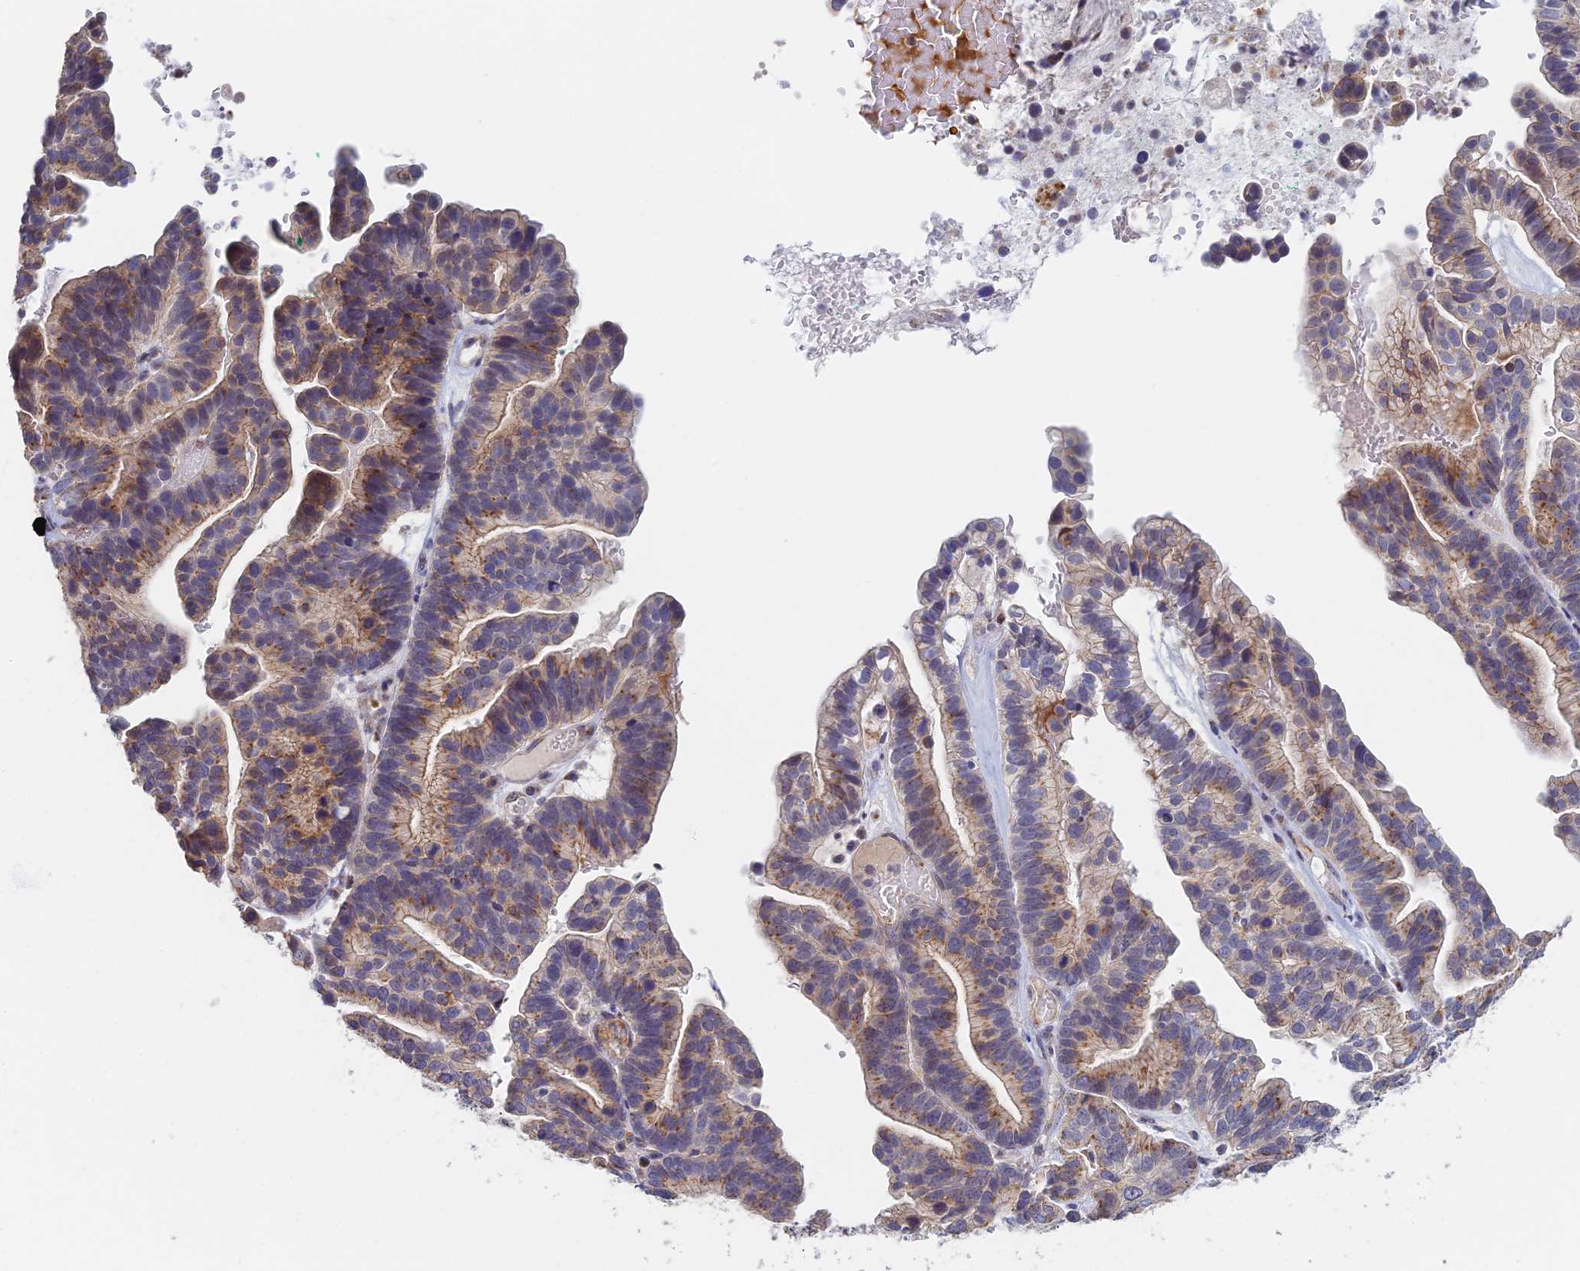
{"staining": {"intensity": "moderate", "quantity": "<25%", "location": "cytoplasmic/membranous"}, "tissue": "ovarian cancer", "cell_type": "Tumor cells", "image_type": "cancer", "snomed": [{"axis": "morphology", "description": "Cystadenocarcinoma, serous, NOS"}, {"axis": "topography", "description": "Ovary"}], "caption": "A micrograph of ovarian cancer (serous cystadenocarcinoma) stained for a protein shows moderate cytoplasmic/membranous brown staining in tumor cells. Immunohistochemistry (ihc) stains the protein of interest in brown and the nuclei are stained blue.", "gene": "GPATCH1", "patient": {"sex": "female", "age": 56}}